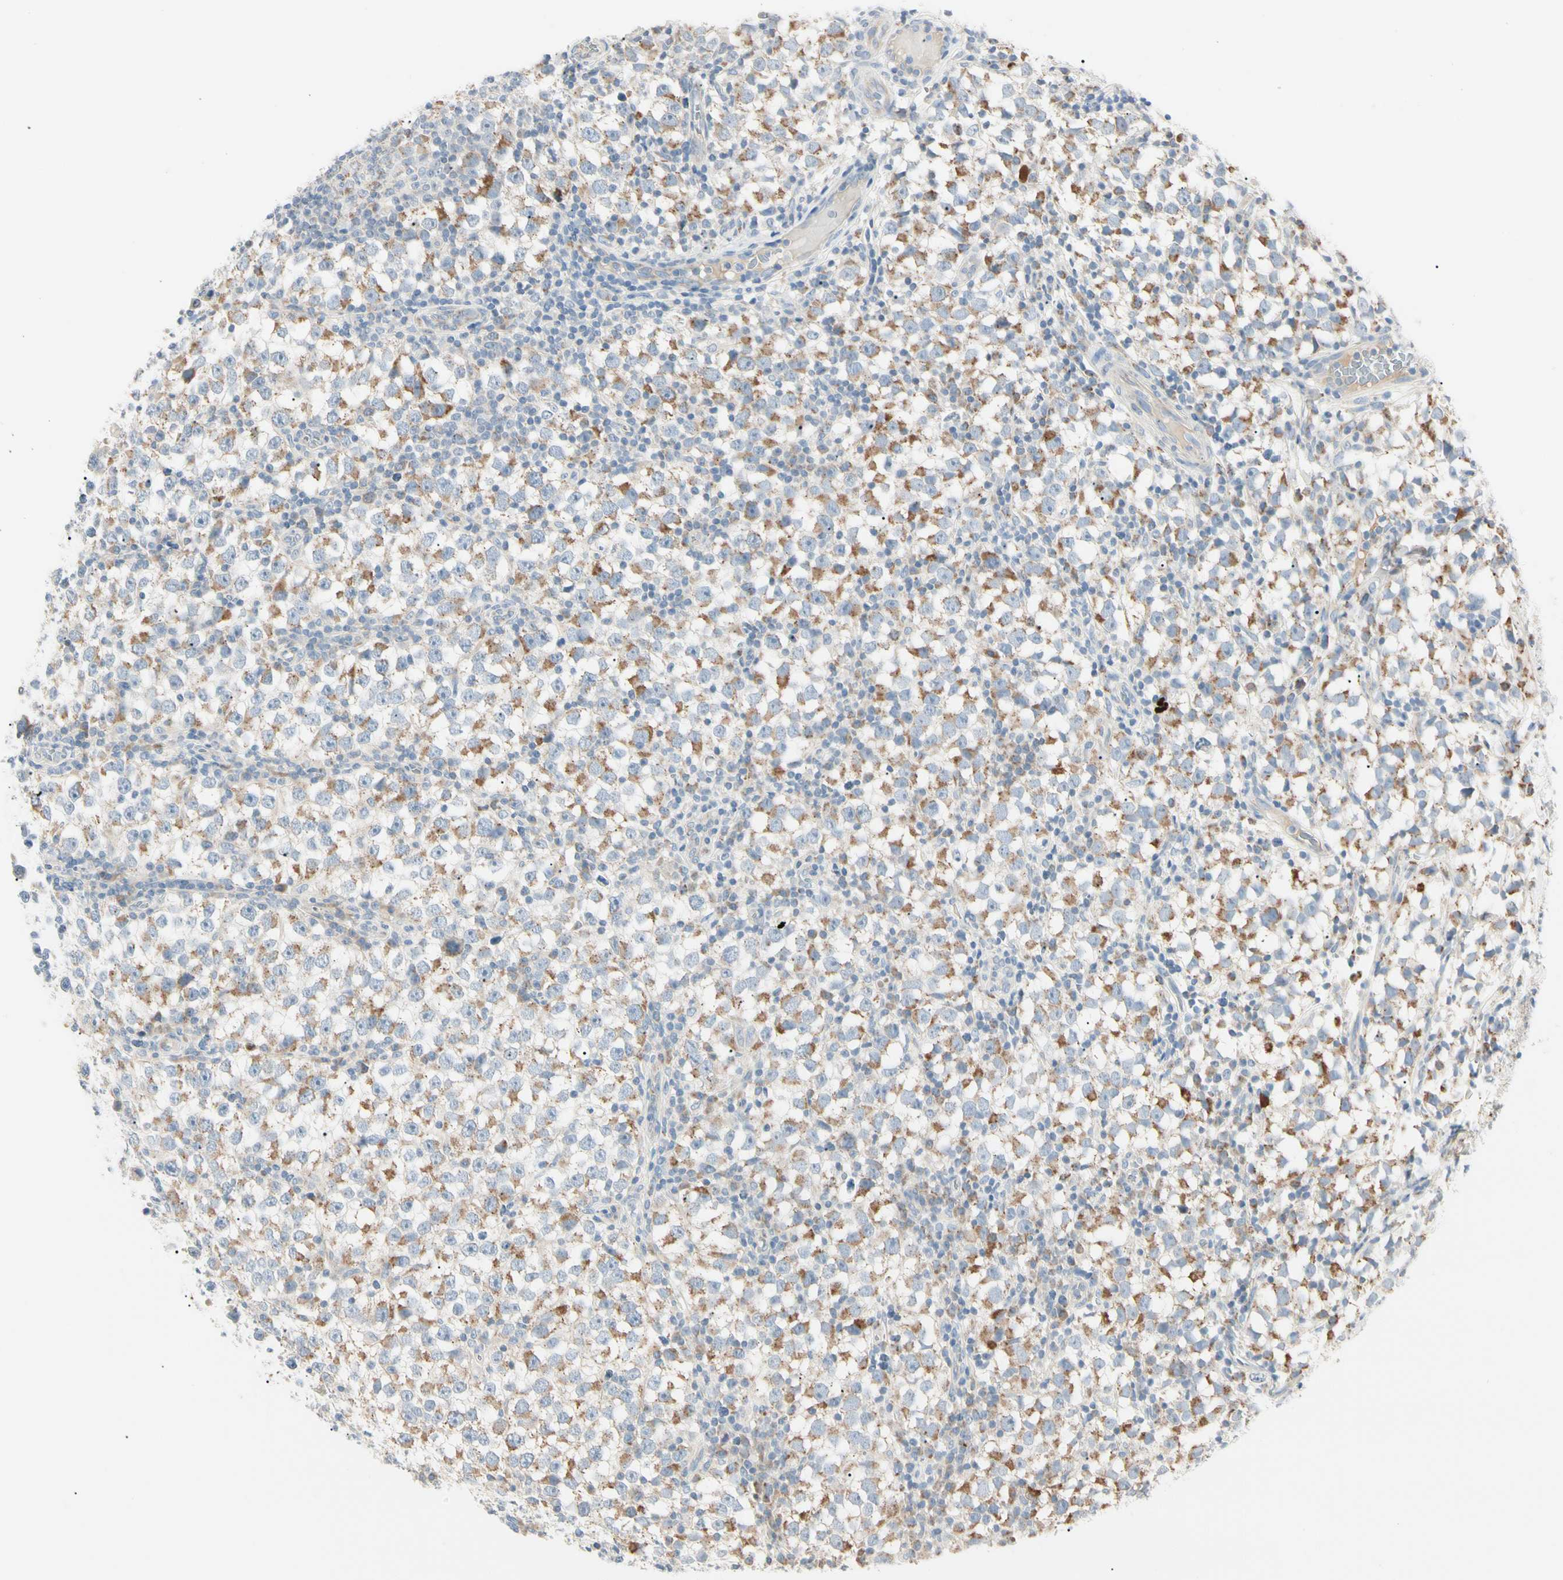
{"staining": {"intensity": "moderate", "quantity": ">75%", "location": "cytoplasmic/membranous"}, "tissue": "testis cancer", "cell_type": "Tumor cells", "image_type": "cancer", "snomed": [{"axis": "morphology", "description": "Seminoma, NOS"}, {"axis": "topography", "description": "Testis"}], "caption": "Immunohistochemical staining of human testis cancer (seminoma) reveals moderate cytoplasmic/membranous protein staining in about >75% of tumor cells. The staining is performed using DAB brown chromogen to label protein expression. The nuclei are counter-stained blue using hematoxylin.", "gene": "ALDH18A1", "patient": {"sex": "male", "age": 65}}